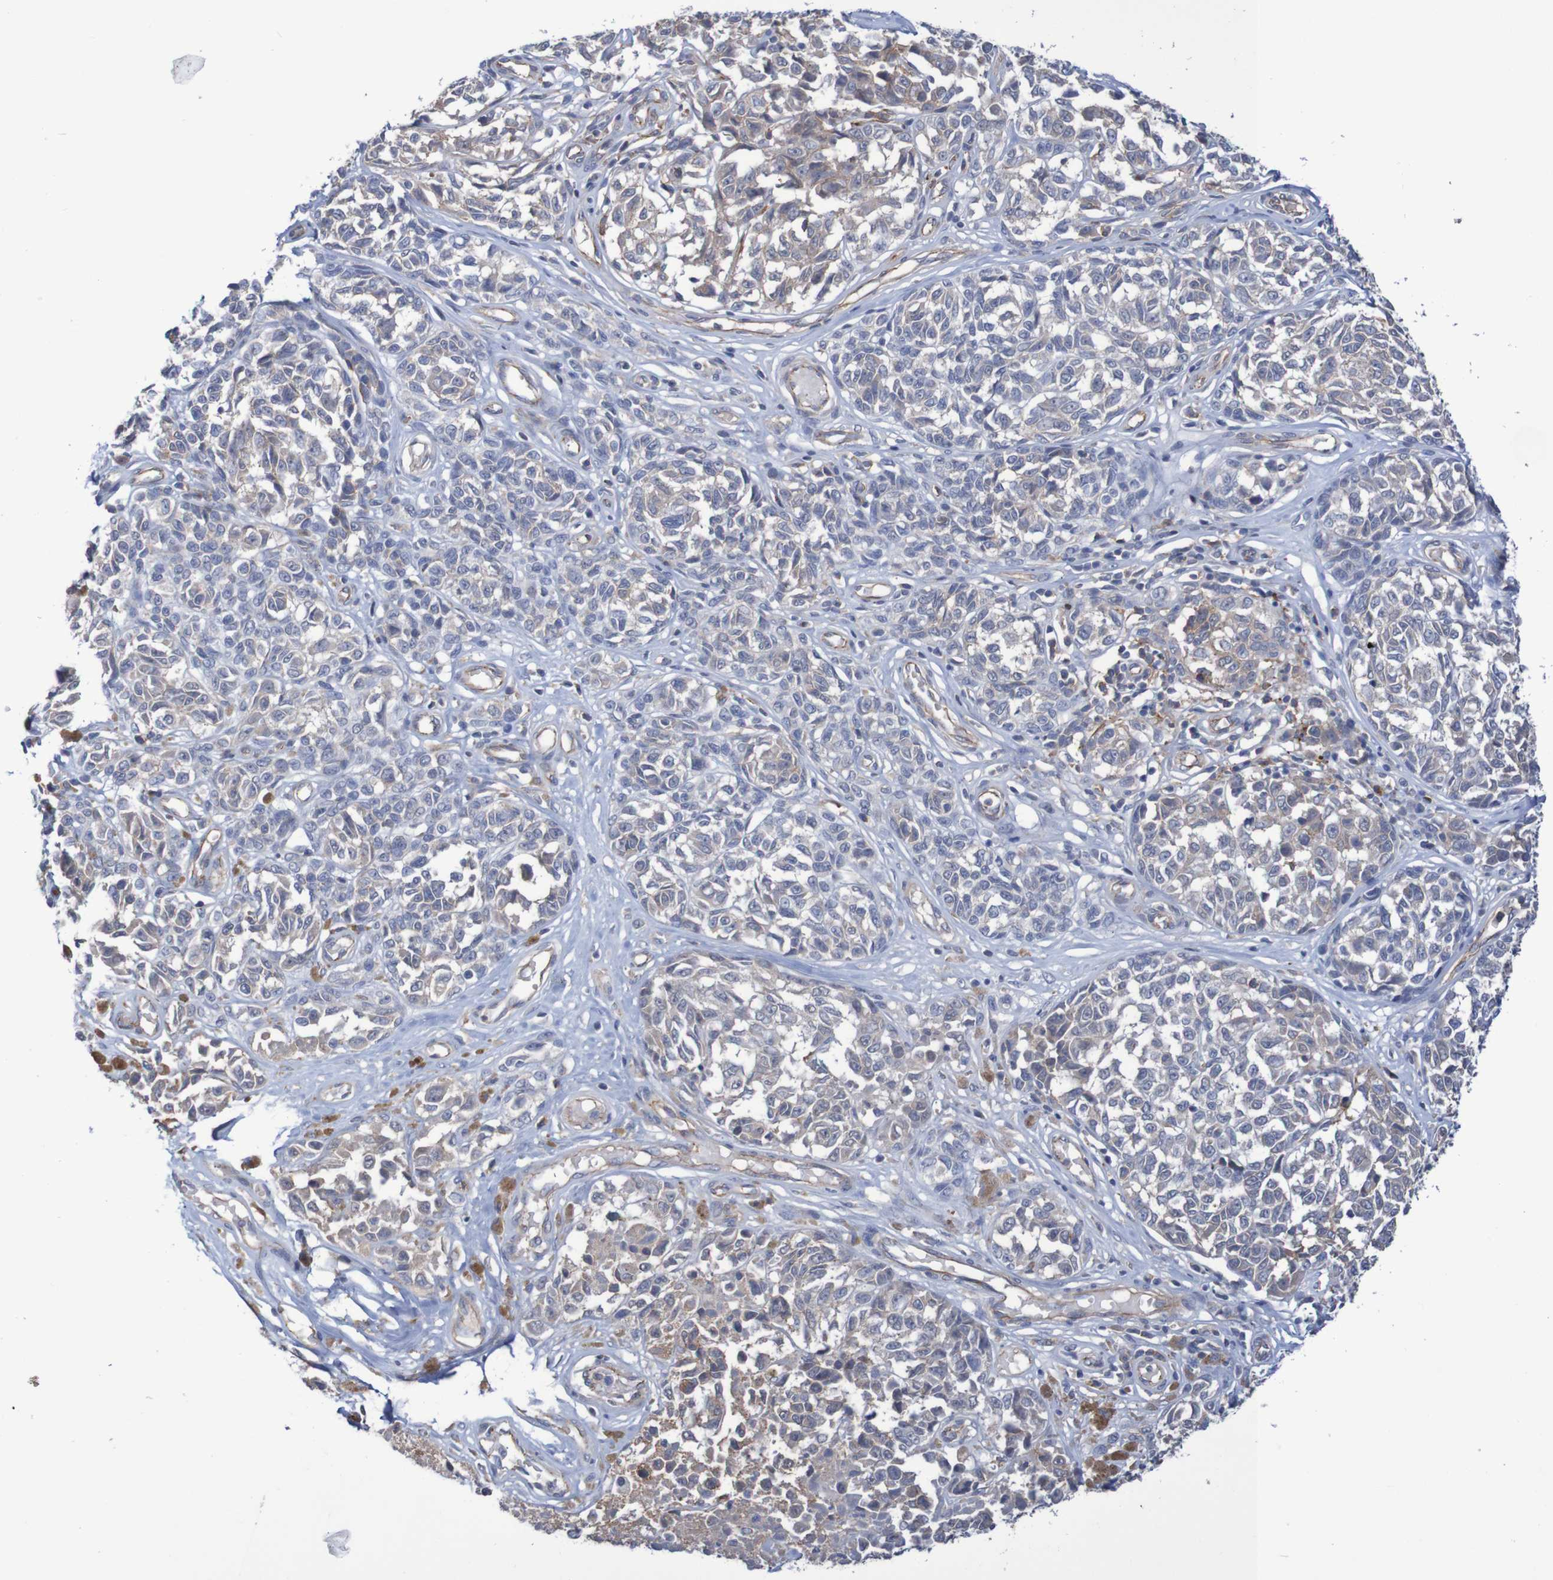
{"staining": {"intensity": "negative", "quantity": "none", "location": "none"}, "tissue": "melanoma", "cell_type": "Tumor cells", "image_type": "cancer", "snomed": [{"axis": "morphology", "description": "Malignant melanoma, NOS"}, {"axis": "topography", "description": "Skin"}], "caption": "Immunohistochemistry histopathology image of human melanoma stained for a protein (brown), which reveals no expression in tumor cells. (Stains: DAB (3,3'-diaminobenzidine) IHC with hematoxylin counter stain, Microscopy: brightfield microscopy at high magnification).", "gene": "NECTIN2", "patient": {"sex": "female", "age": 64}}